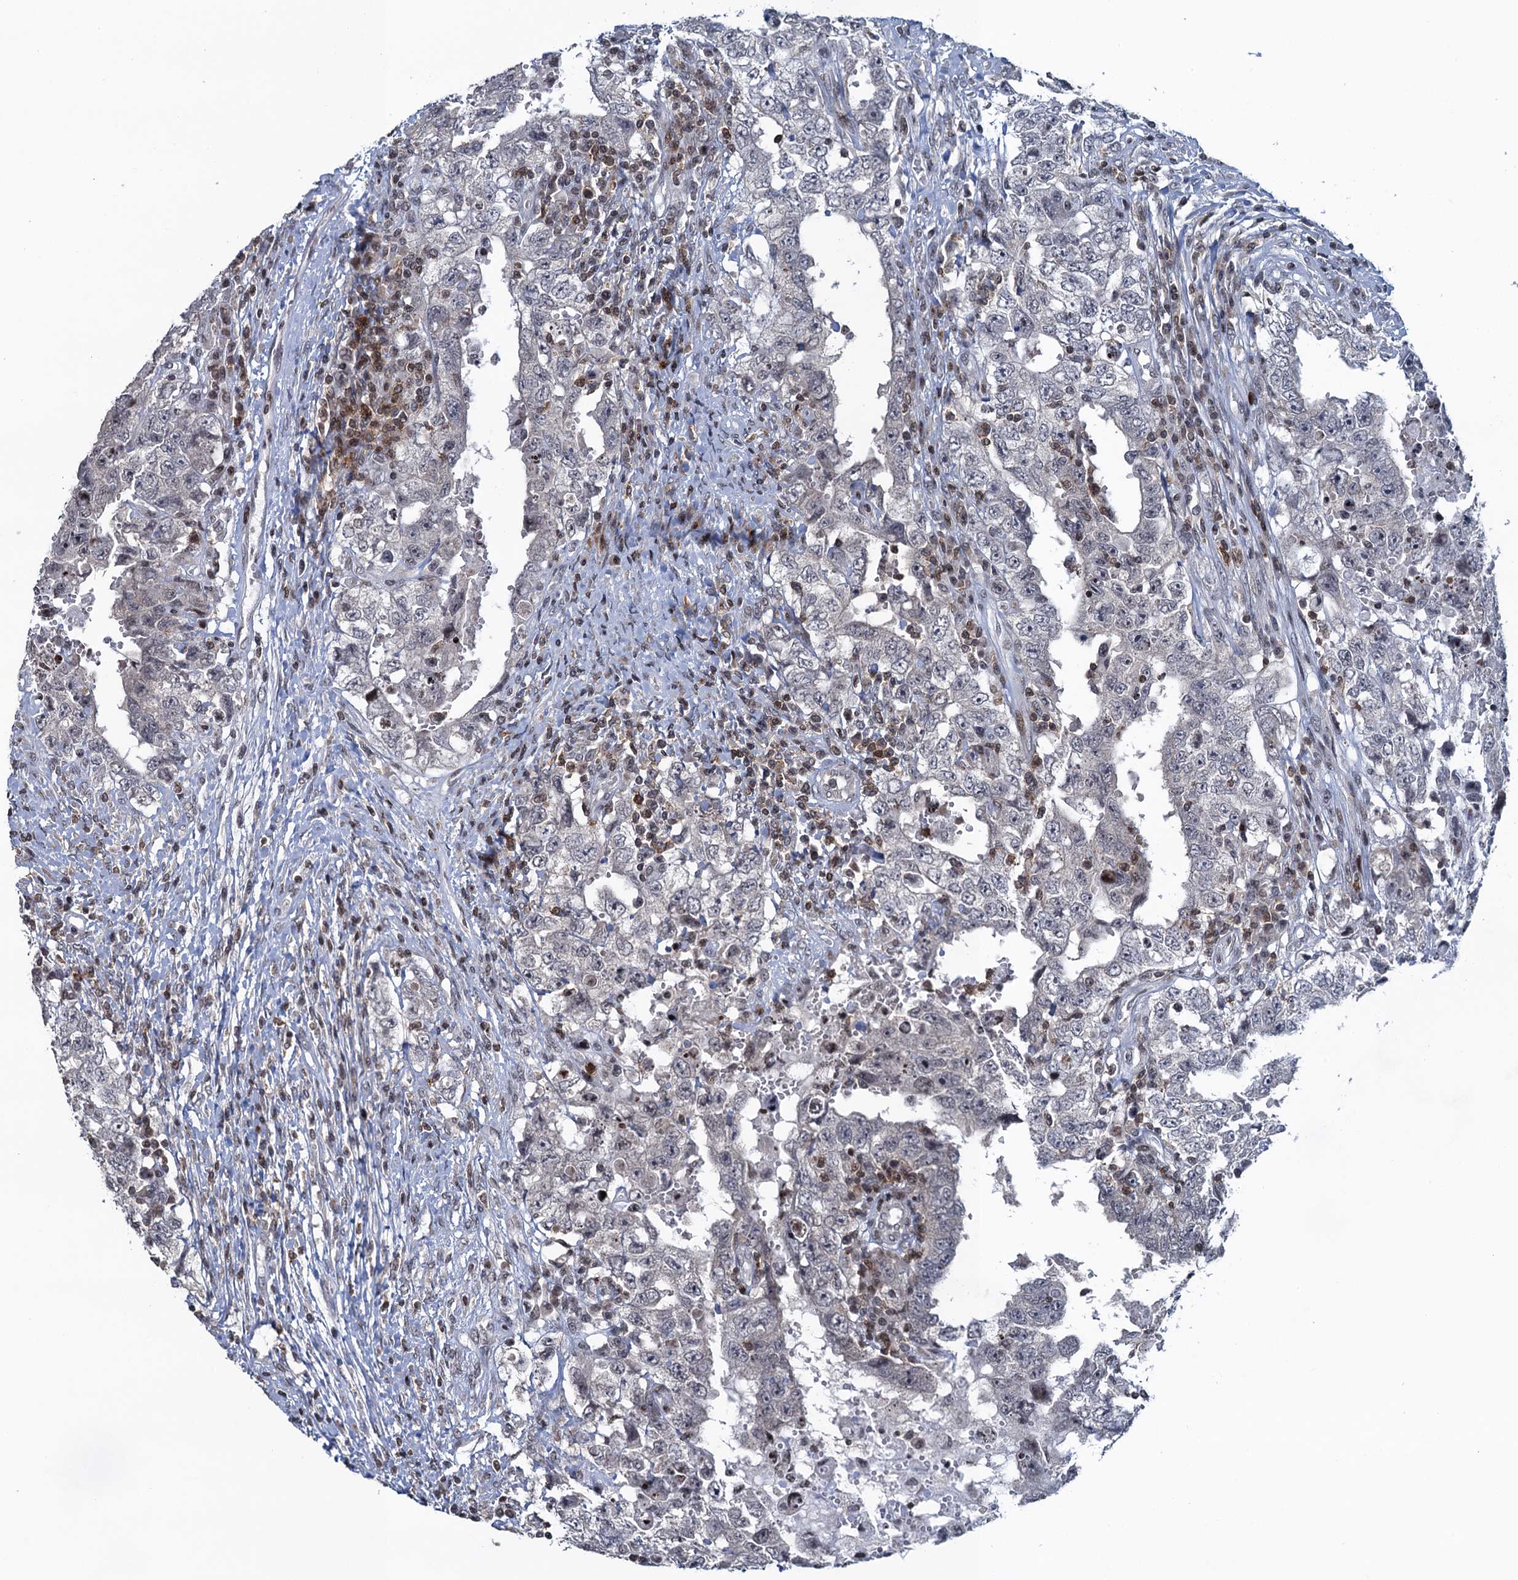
{"staining": {"intensity": "negative", "quantity": "none", "location": "none"}, "tissue": "testis cancer", "cell_type": "Tumor cells", "image_type": "cancer", "snomed": [{"axis": "morphology", "description": "Carcinoma, Embryonal, NOS"}, {"axis": "topography", "description": "Testis"}], "caption": "The photomicrograph reveals no significant positivity in tumor cells of testis embryonal carcinoma. Nuclei are stained in blue.", "gene": "FYB1", "patient": {"sex": "male", "age": 26}}